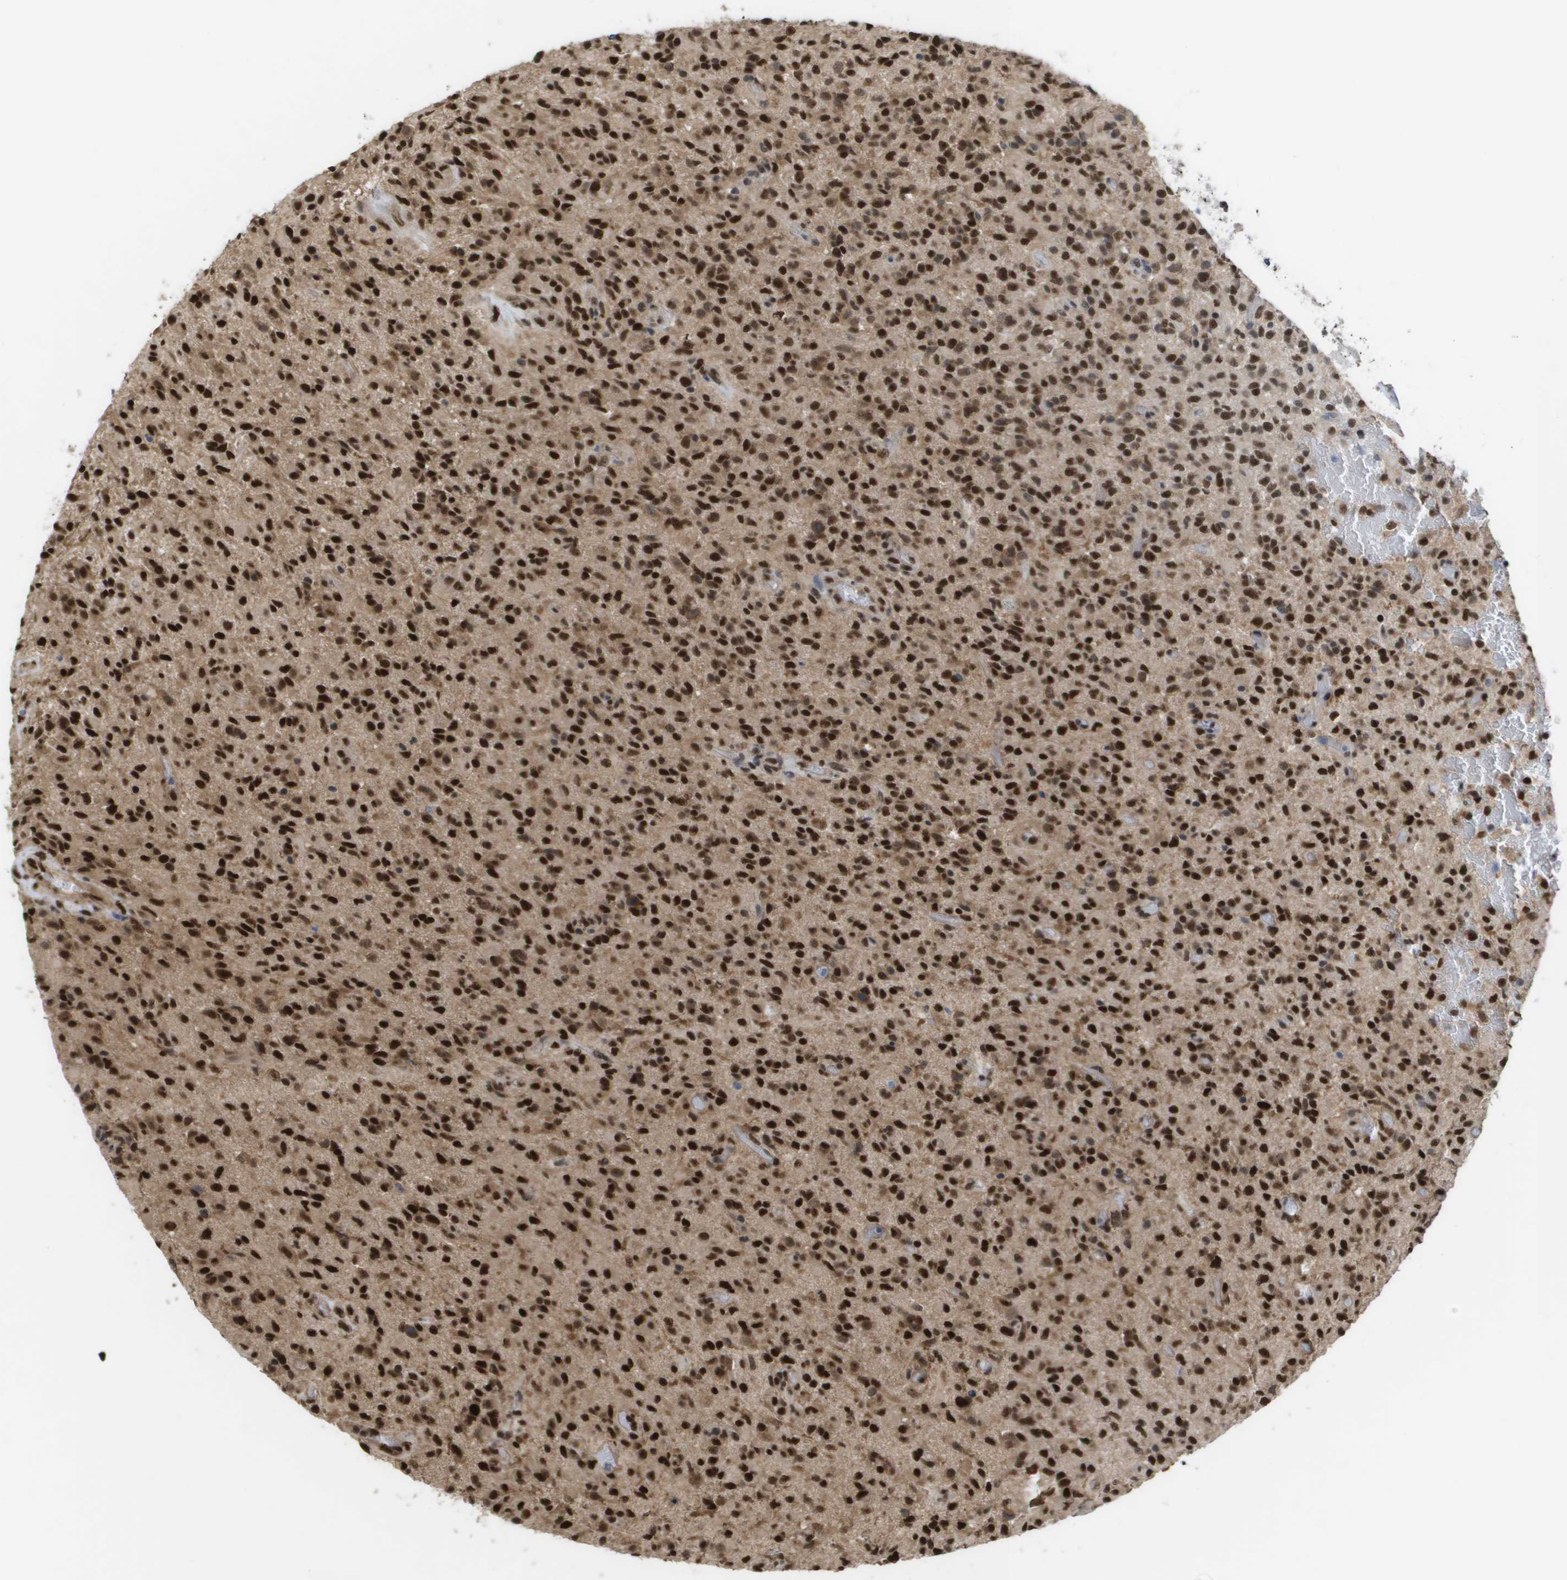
{"staining": {"intensity": "strong", "quantity": ">75%", "location": "nuclear"}, "tissue": "glioma", "cell_type": "Tumor cells", "image_type": "cancer", "snomed": [{"axis": "morphology", "description": "Glioma, malignant, High grade"}, {"axis": "topography", "description": "Brain"}], "caption": "Tumor cells show strong nuclear positivity in approximately >75% of cells in high-grade glioma (malignant). (DAB IHC, brown staining for protein, blue staining for nuclei).", "gene": "CDT1", "patient": {"sex": "male", "age": 71}}